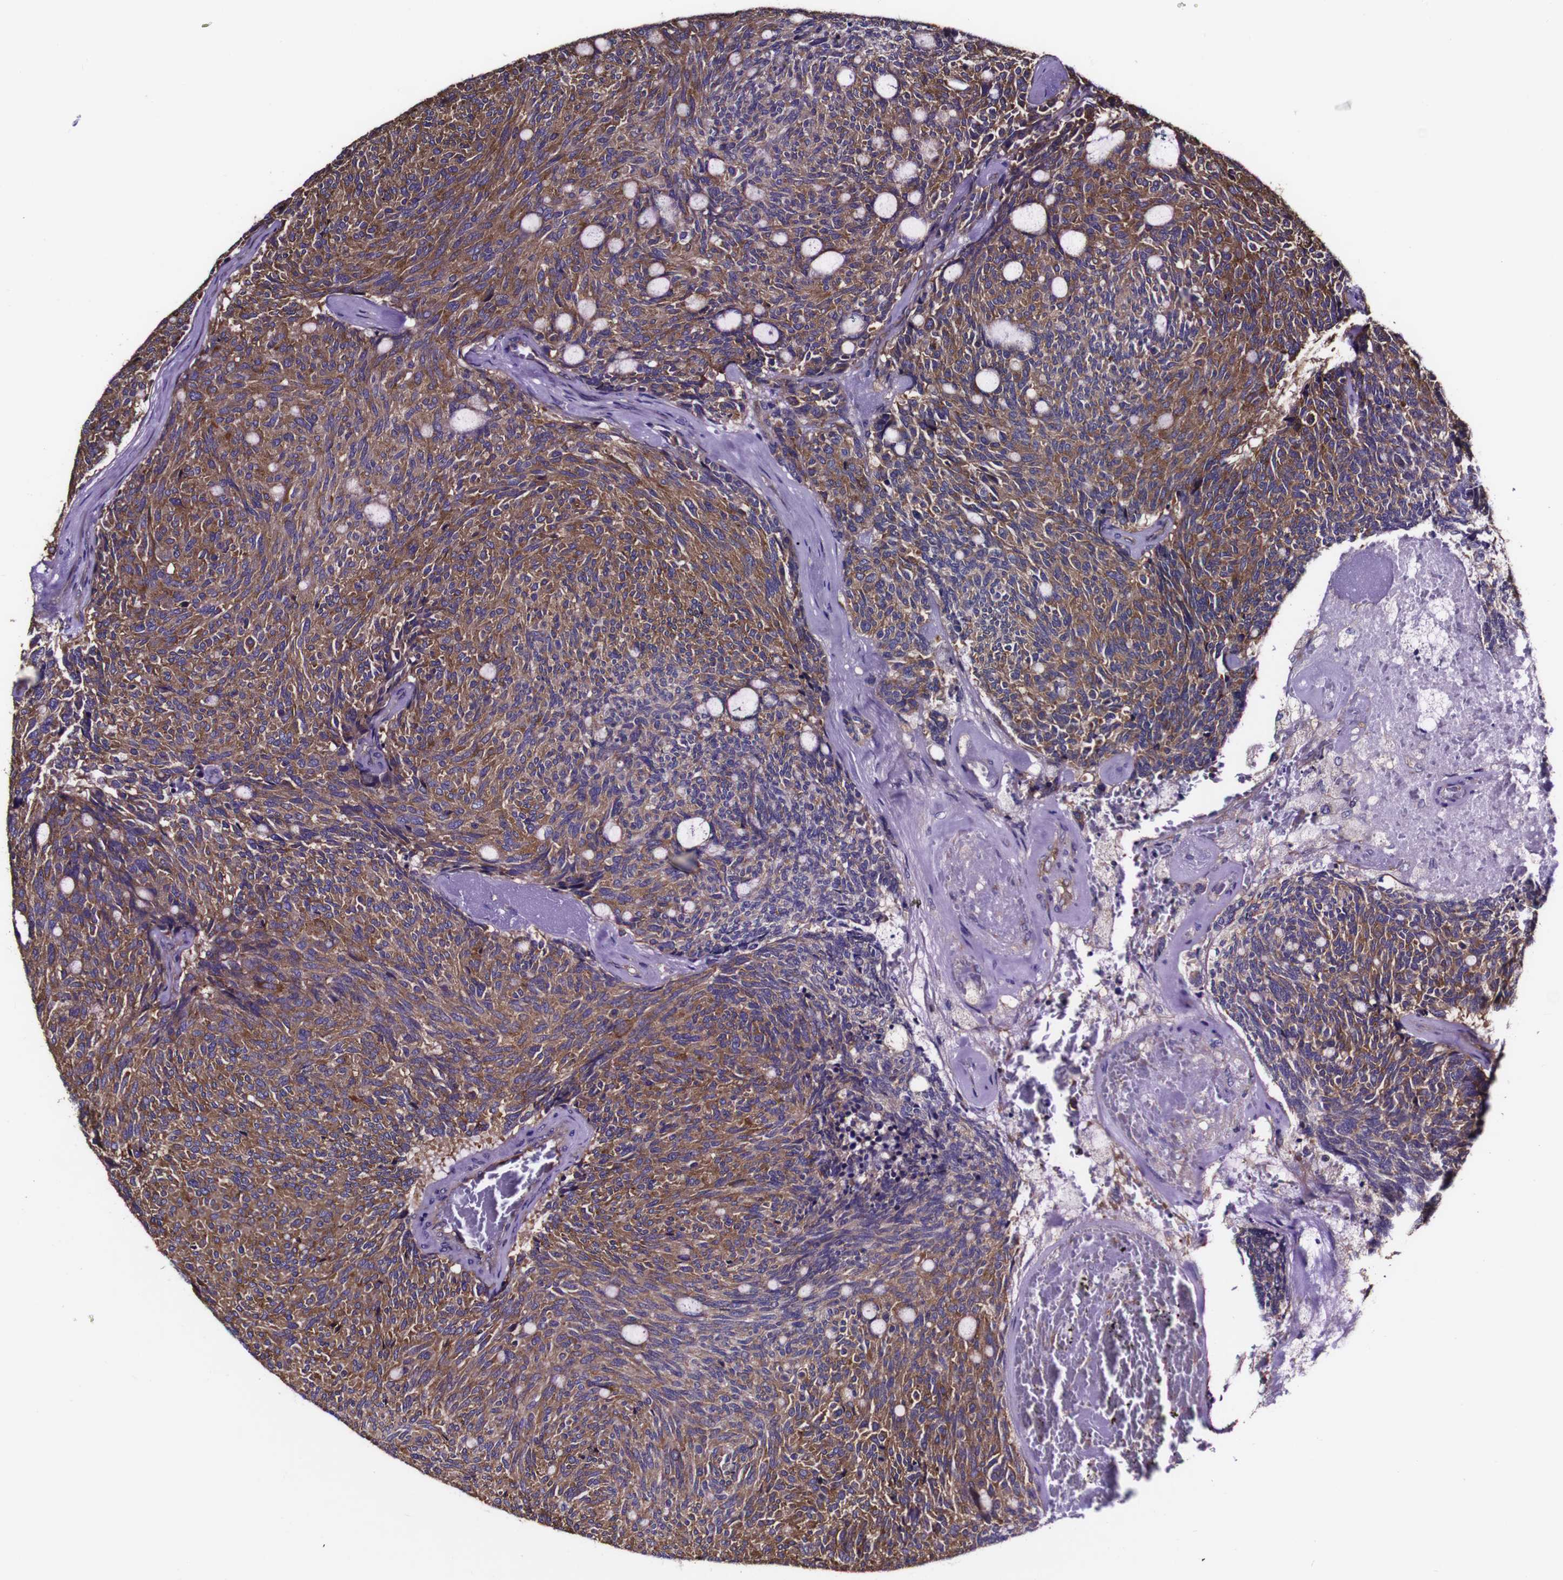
{"staining": {"intensity": "strong", "quantity": ">75%", "location": "cytoplasmic/membranous"}, "tissue": "carcinoid", "cell_type": "Tumor cells", "image_type": "cancer", "snomed": [{"axis": "morphology", "description": "Carcinoid, malignant, NOS"}, {"axis": "topography", "description": "Pancreas"}], "caption": "A brown stain highlights strong cytoplasmic/membranous positivity of a protein in carcinoid tumor cells. (Stains: DAB (3,3'-diaminobenzidine) in brown, nuclei in blue, Microscopy: brightfield microscopy at high magnification).", "gene": "CSF1R", "patient": {"sex": "female", "age": 54}}